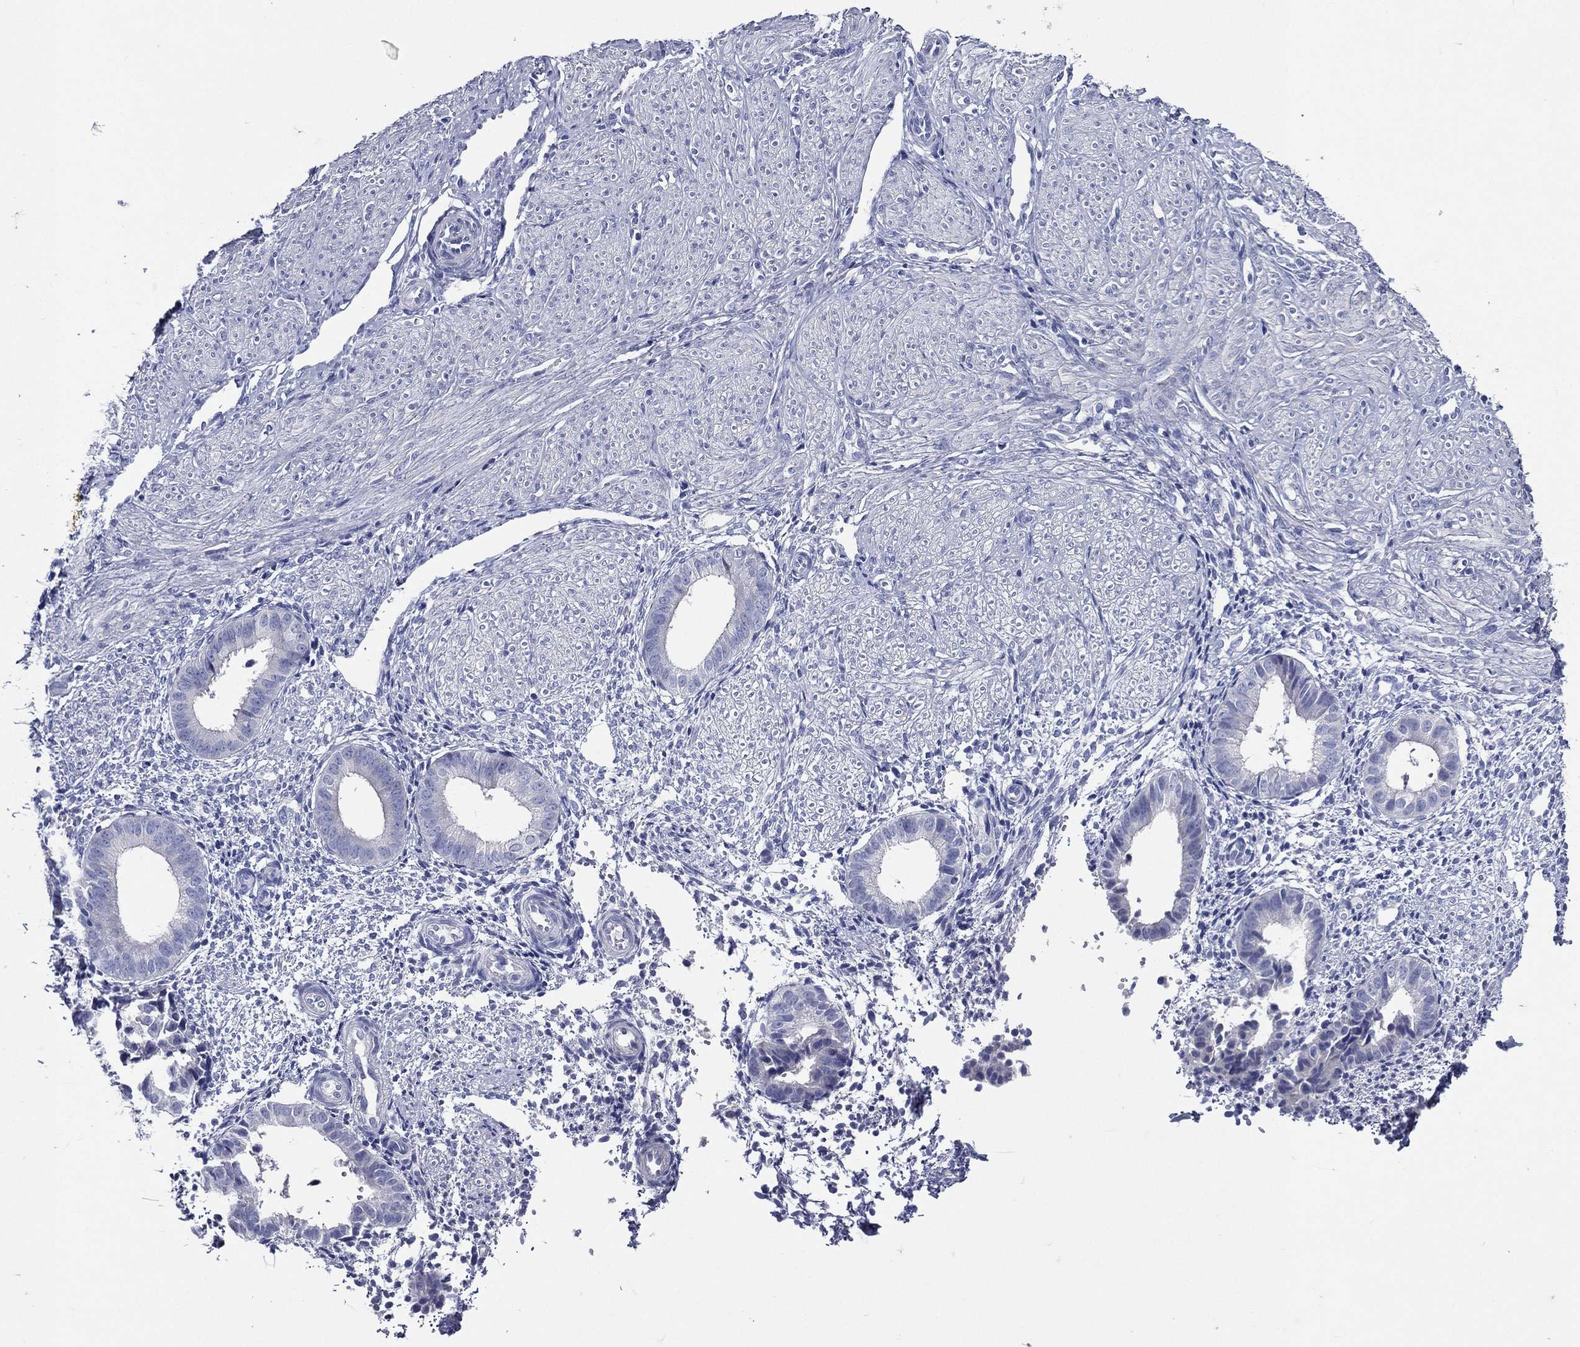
{"staining": {"intensity": "negative", "quantity": "none", "location": "none"}, "tissue": "endometrium", "cell_type": "Cells in endometrial stroma", "image_type": "normal", "snomed": [{"axis": "morphology", "description": "Normal tissue, NOS"}, {"axis": "topography", "description": "Endometrium"}], "caption": "Micrograph shows no protein staining in cells in endometrial stroma of benign endometrium. The staining was performed using DAB to visualize the protein expression in brown, while the nuclei were stained in blue with hematoxylin (Magnification: 20x).", "gene": "TGM1", "patient": {"sex": "female", "age": 47}}